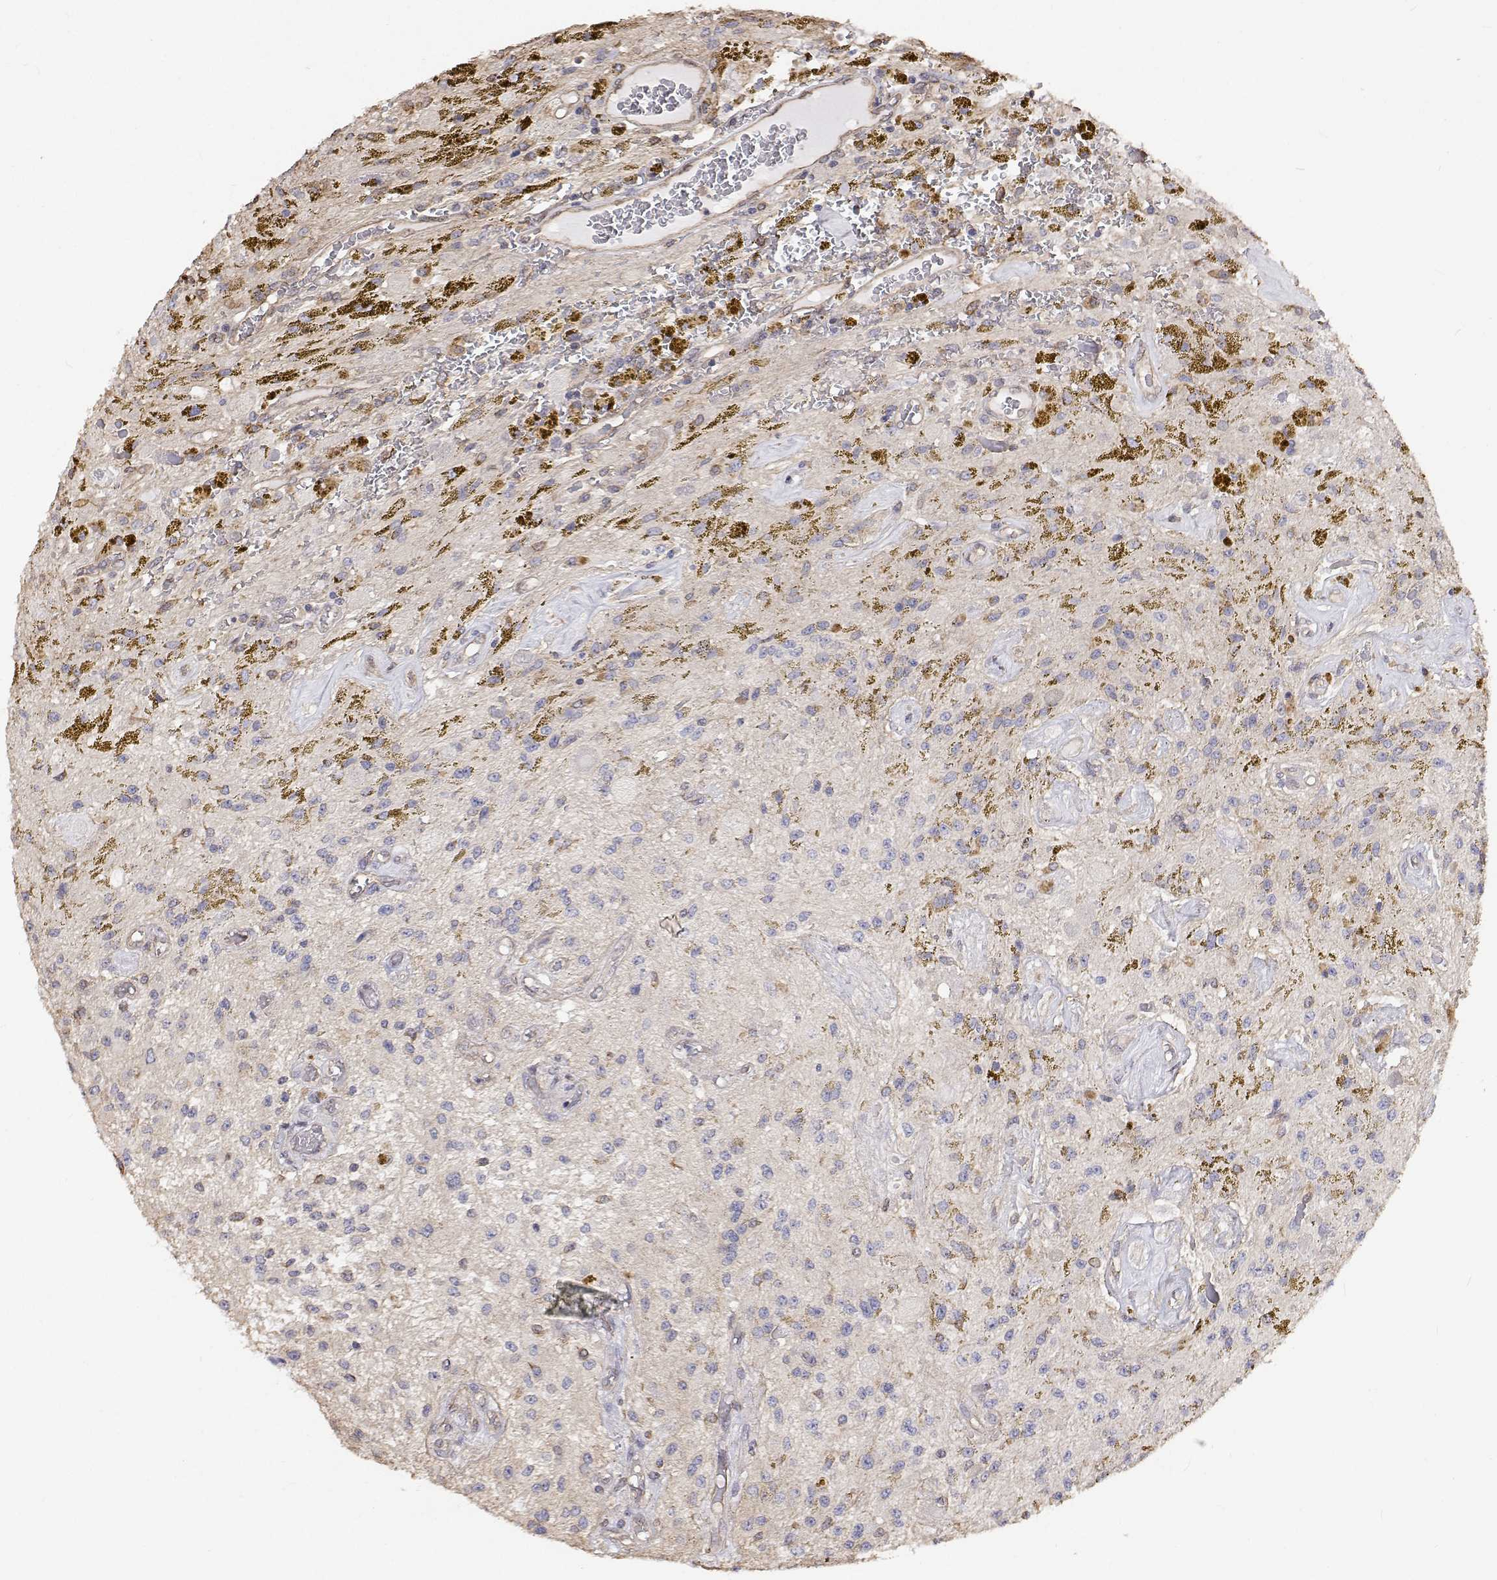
{"staining": {"intensity": "negative", "quantity": "none", "location": "none"}, "tissue": "glioma", "cell_type": "Tumor cells", "image_type": "cancer", "snomed": [{"axis": "morphology", "description": "Glioma, malignant, Low grade"}, {"axis": "topography", "description": "Cerebellum"}], "caption": "A high-resolution micrograph shows immunohistochemistry (IHC) staining of low-grade glioma (malignant), which exhibits no significant positivity in tumor cells. (DAB immunohistochemistry (IHC) with hematoxylin counter stain).", "gene": "GSDMA", "patient": {"sex": "female", "age": 14}}